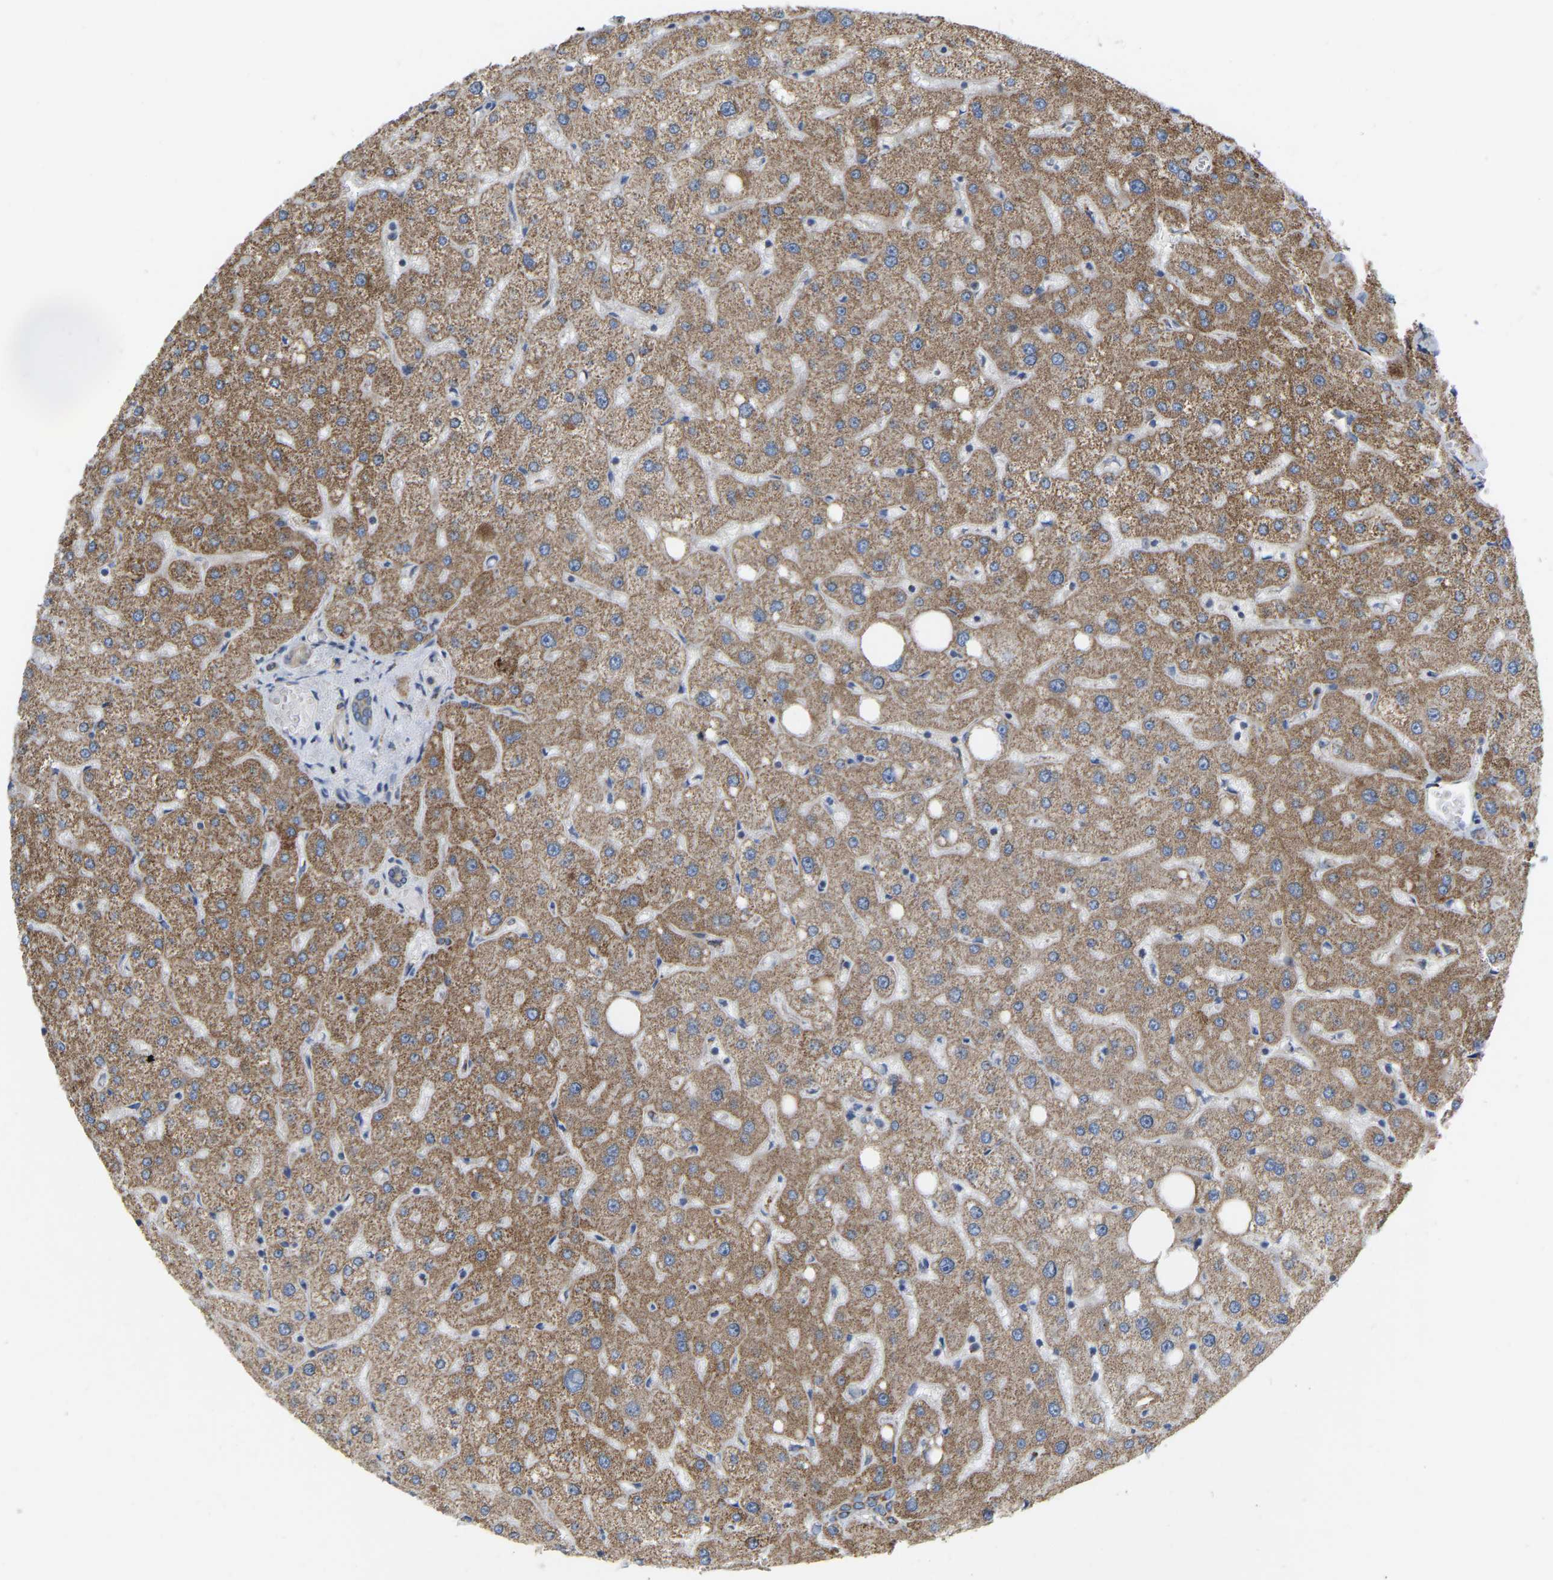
{"staining": {"intensity": "moderate", "quantity": "25%-75%", "location": "cytoplasmic/membranous"}, "tissue": "liver", "cell_type": "Cholangiocytes", "image_type": "normal", "snomed": [{"axis": "morphology", "description": "Normal tissue, NOS"}, {"axis": "topography", "description": "Liver"}], "caption": "The immunohistochemical stain labels moderate cytoplasmic/membranous staining in cholangiocytes of unremarkable liver.", "gene": "CBLB", "patient": {"sex": "male", "age": 73}}